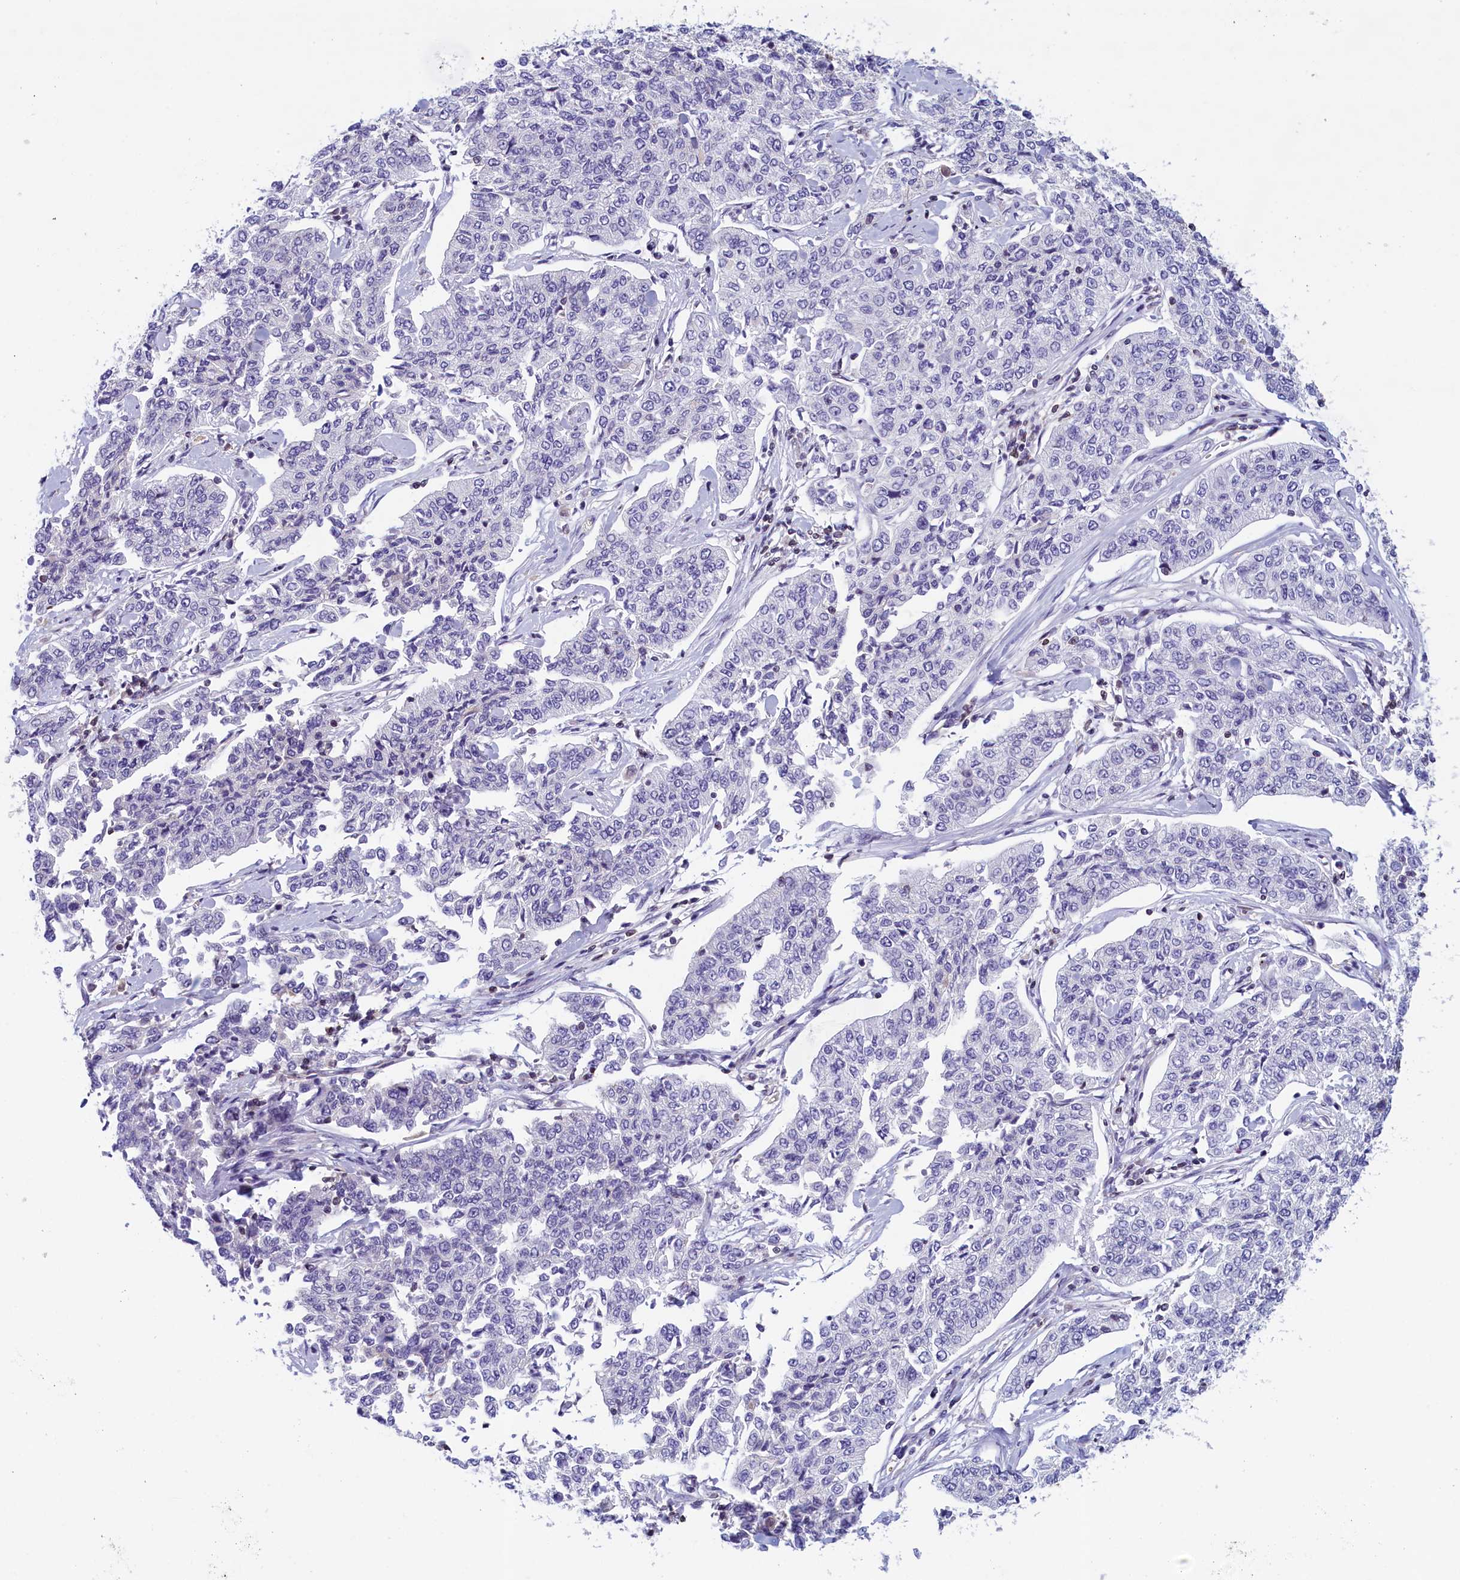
{"staining": {"intensity": "negative", "quantity": "none", "location": "none"}, "tissue": "cervical cancer", "cell_type": "Tumor cells", "image_type": "cancer", "snomed": [{"axis": "morphology", "description": "Squamous cell carcinoma, NOS"}, {"axis": "topography", "description": "Cervix"}], "caption": "High power microscopy micrograph of an immunohistochemistry (IHC) image of squamous cell carcinoma (cervical), revealing no significant positivity in tumor cells. (Immunohistochemistry, brightfield microscopy, high magnification).", "gene": "TRAF3IP3", "patient": {"sex": "female", "age": 35}}